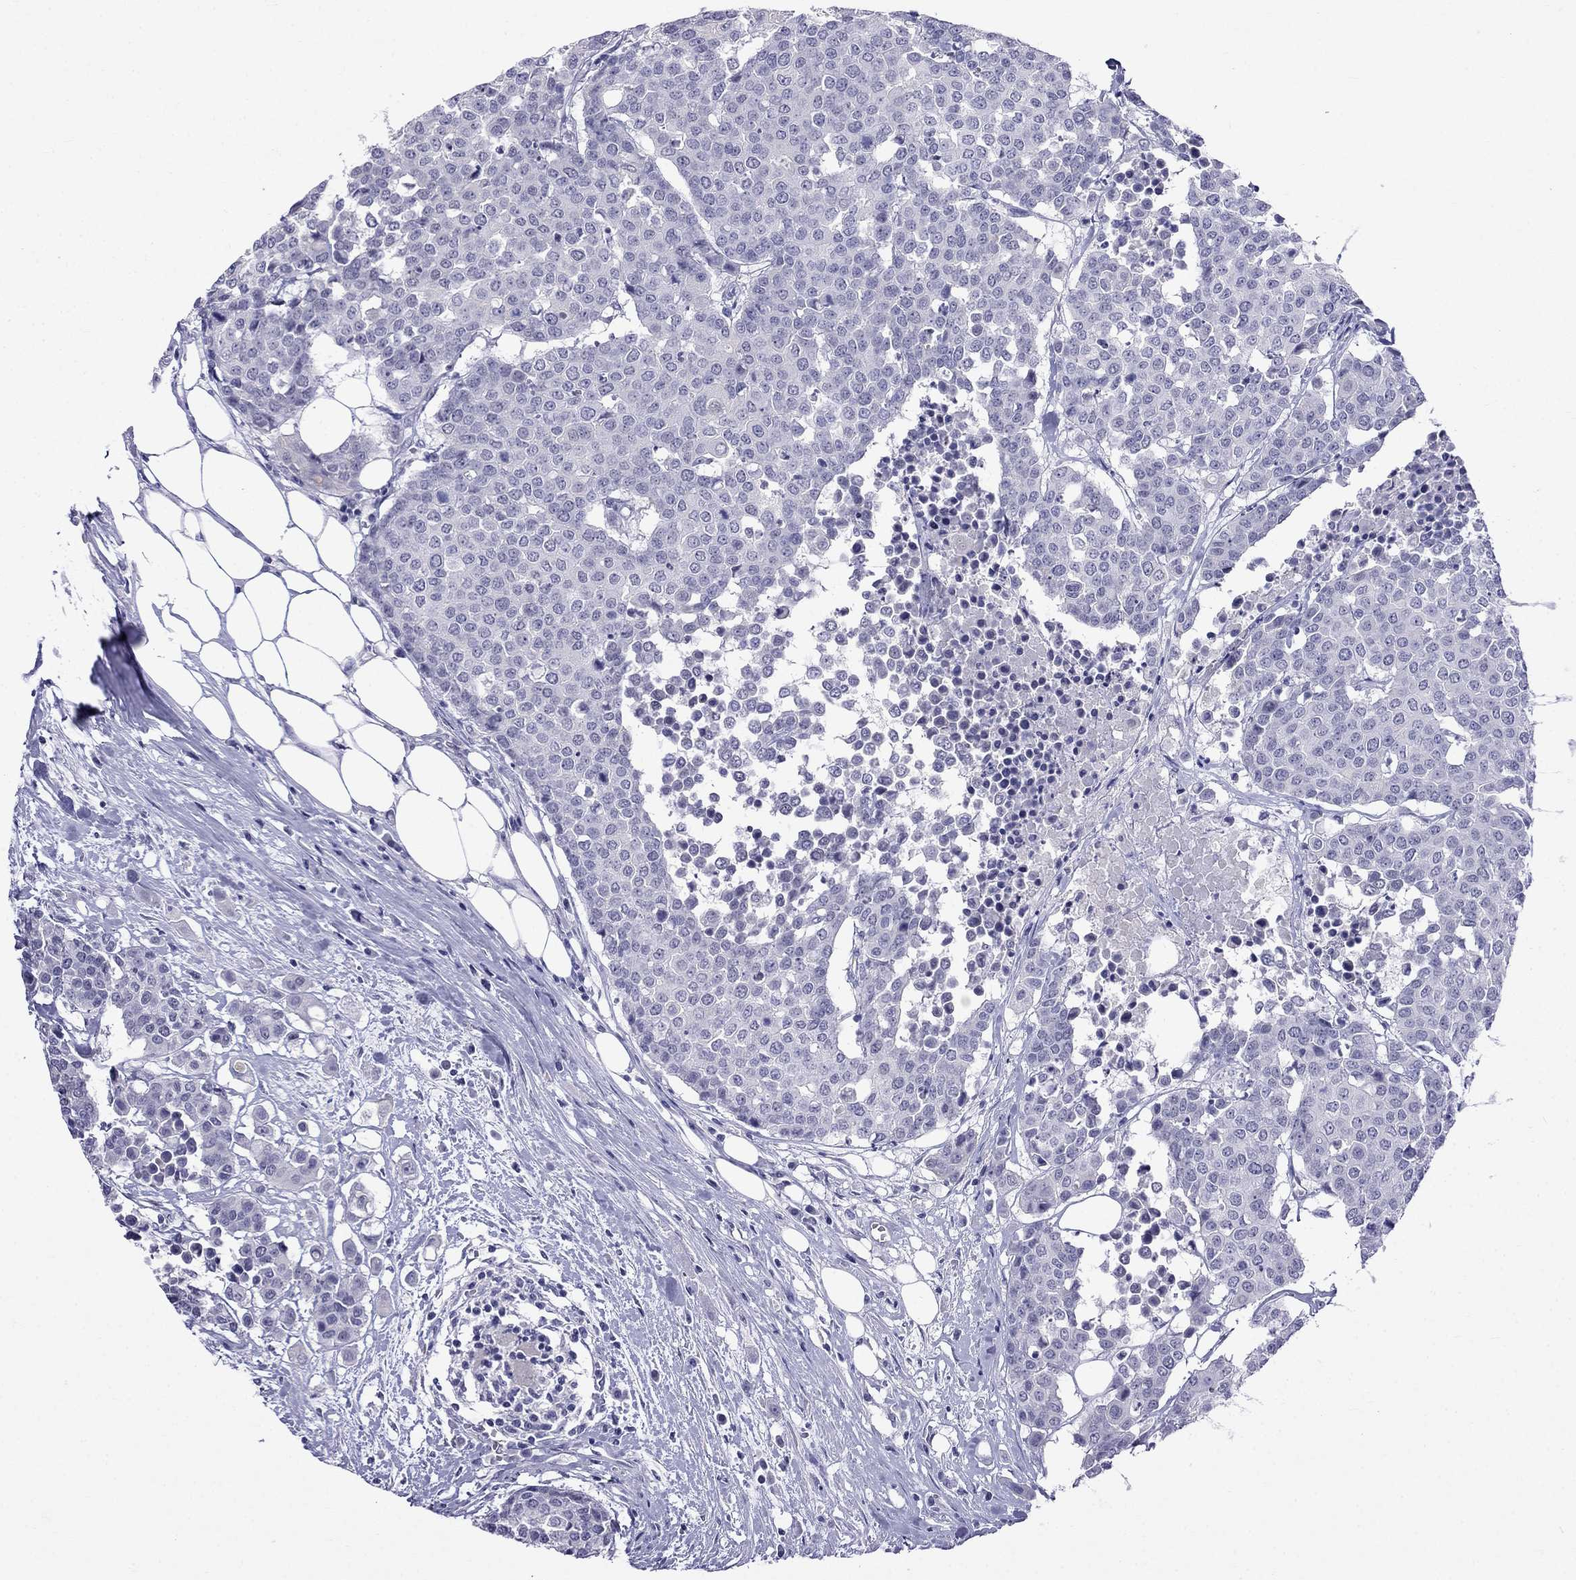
{"staining": {"intensity": "negative", "quantity": "none", "location": "none"}, "tissue": "carcinoid", "cell_type": "Tumor cells", "image_type": "cancer", "snomed": [{"axis": "morphology", "description": "Carcinoid, malignant, NOS"}, {"axis": "topography", "description": "Colon"}], "caption": "There is no significant staining in tumor cells of carcinoid.", "gene": "MGP", "patient": {"sex": "male", "age": 81}}